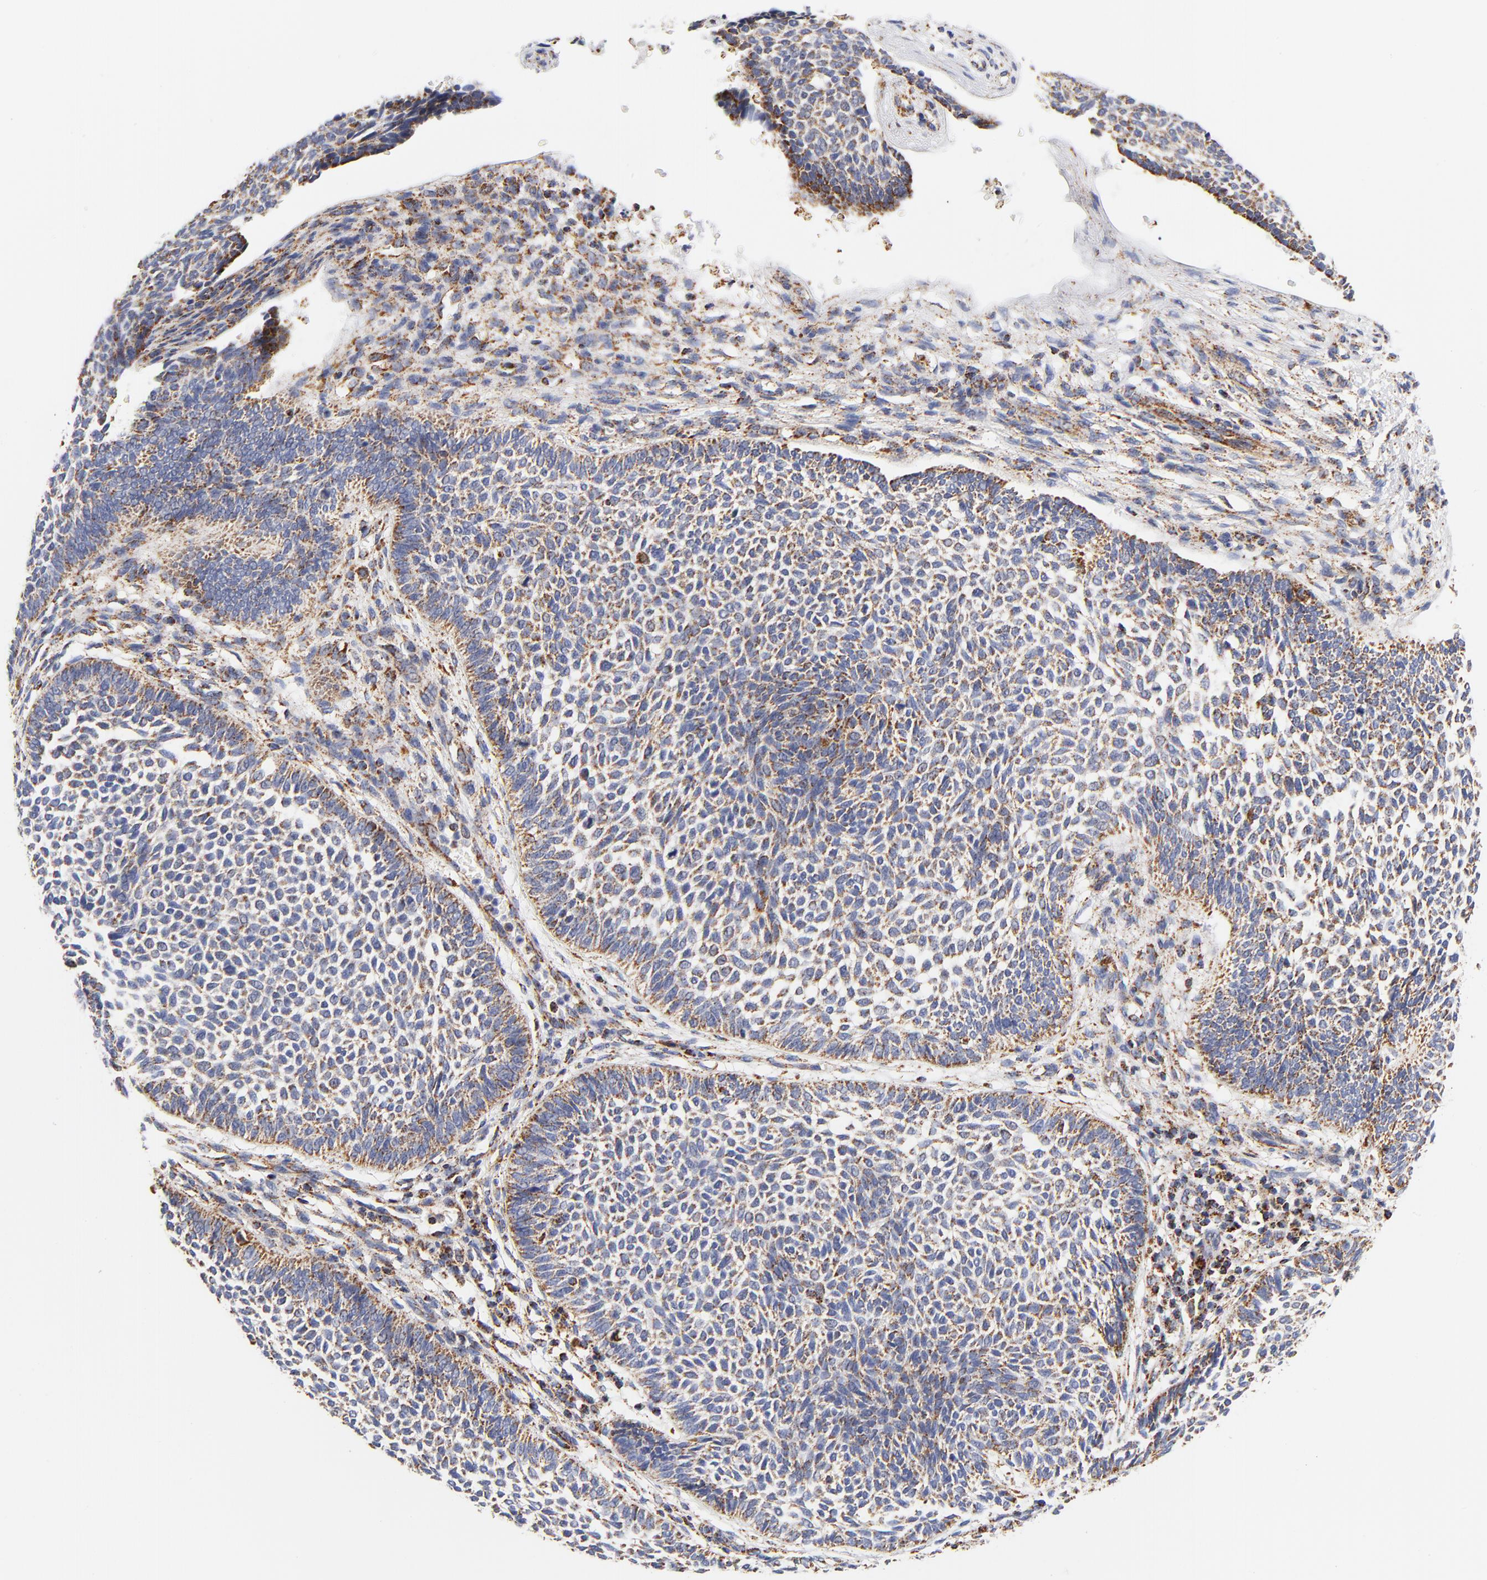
{"staining": {"intensity": "moderate", "quantity": ">75%", "location": "cytoplasmic/membranous"}, "tissue": "skin cancer", "cell_type": "Tumor cells", "image_type": "cancer", "snomed": [{"axis": "morphology", "description": "Normal tissue, NOS"}, {"axis": "morphology", "description": "Basal cell carcinoma"}, {"axis": "topography", "description": "Skin"}], "caption": "Human skin basal cell carcinoma stained with a protein marker displays moderate staining in tumor cells.", "gene": "ECHS1", "patient": {"sex": "male", "age": 87}}